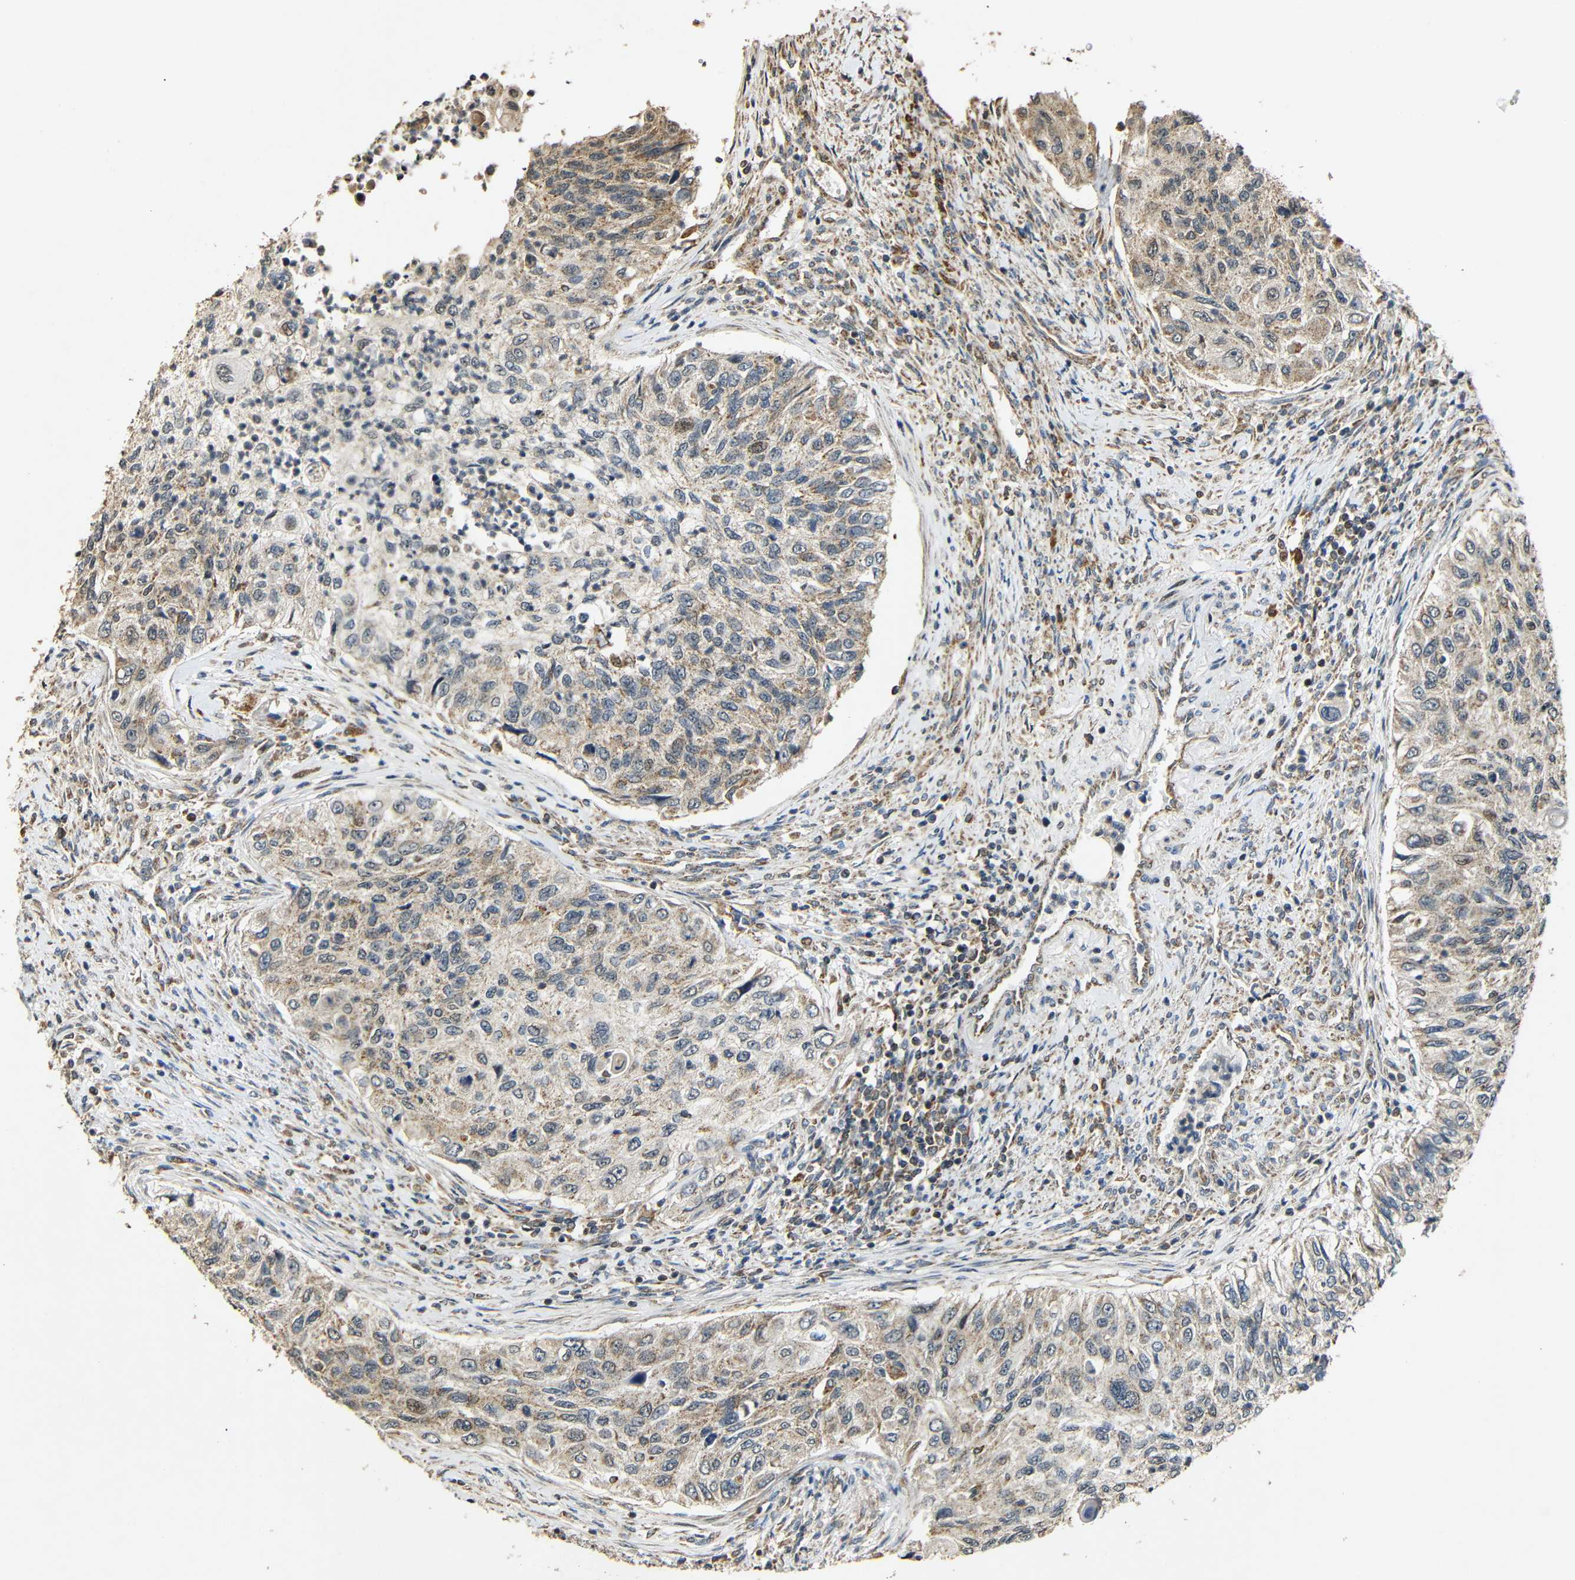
{"staining": {"intensity": "moderate", "quantity": ">75%", "location": "cytoplasmic/membranous,nuclear"}, "tissue": "urothelial cancer", "cell_type": "Tumor cells", "image_type": "cancer", "snomed": [{"axis": "morphology", "description": "Urothelial carcinoma, High grade"}, {"axis": "topography", "description": "Urinary bladder"}], "caption": "Protein expression analysis of human urothelial carcinoma (high-grade) reveals moderate cytoplasmic/membranous and nuclear expression in approximately >75% of tumor cells.", "gene": "KAZALD1", "patient": {"sex": "female", "age": 60}}